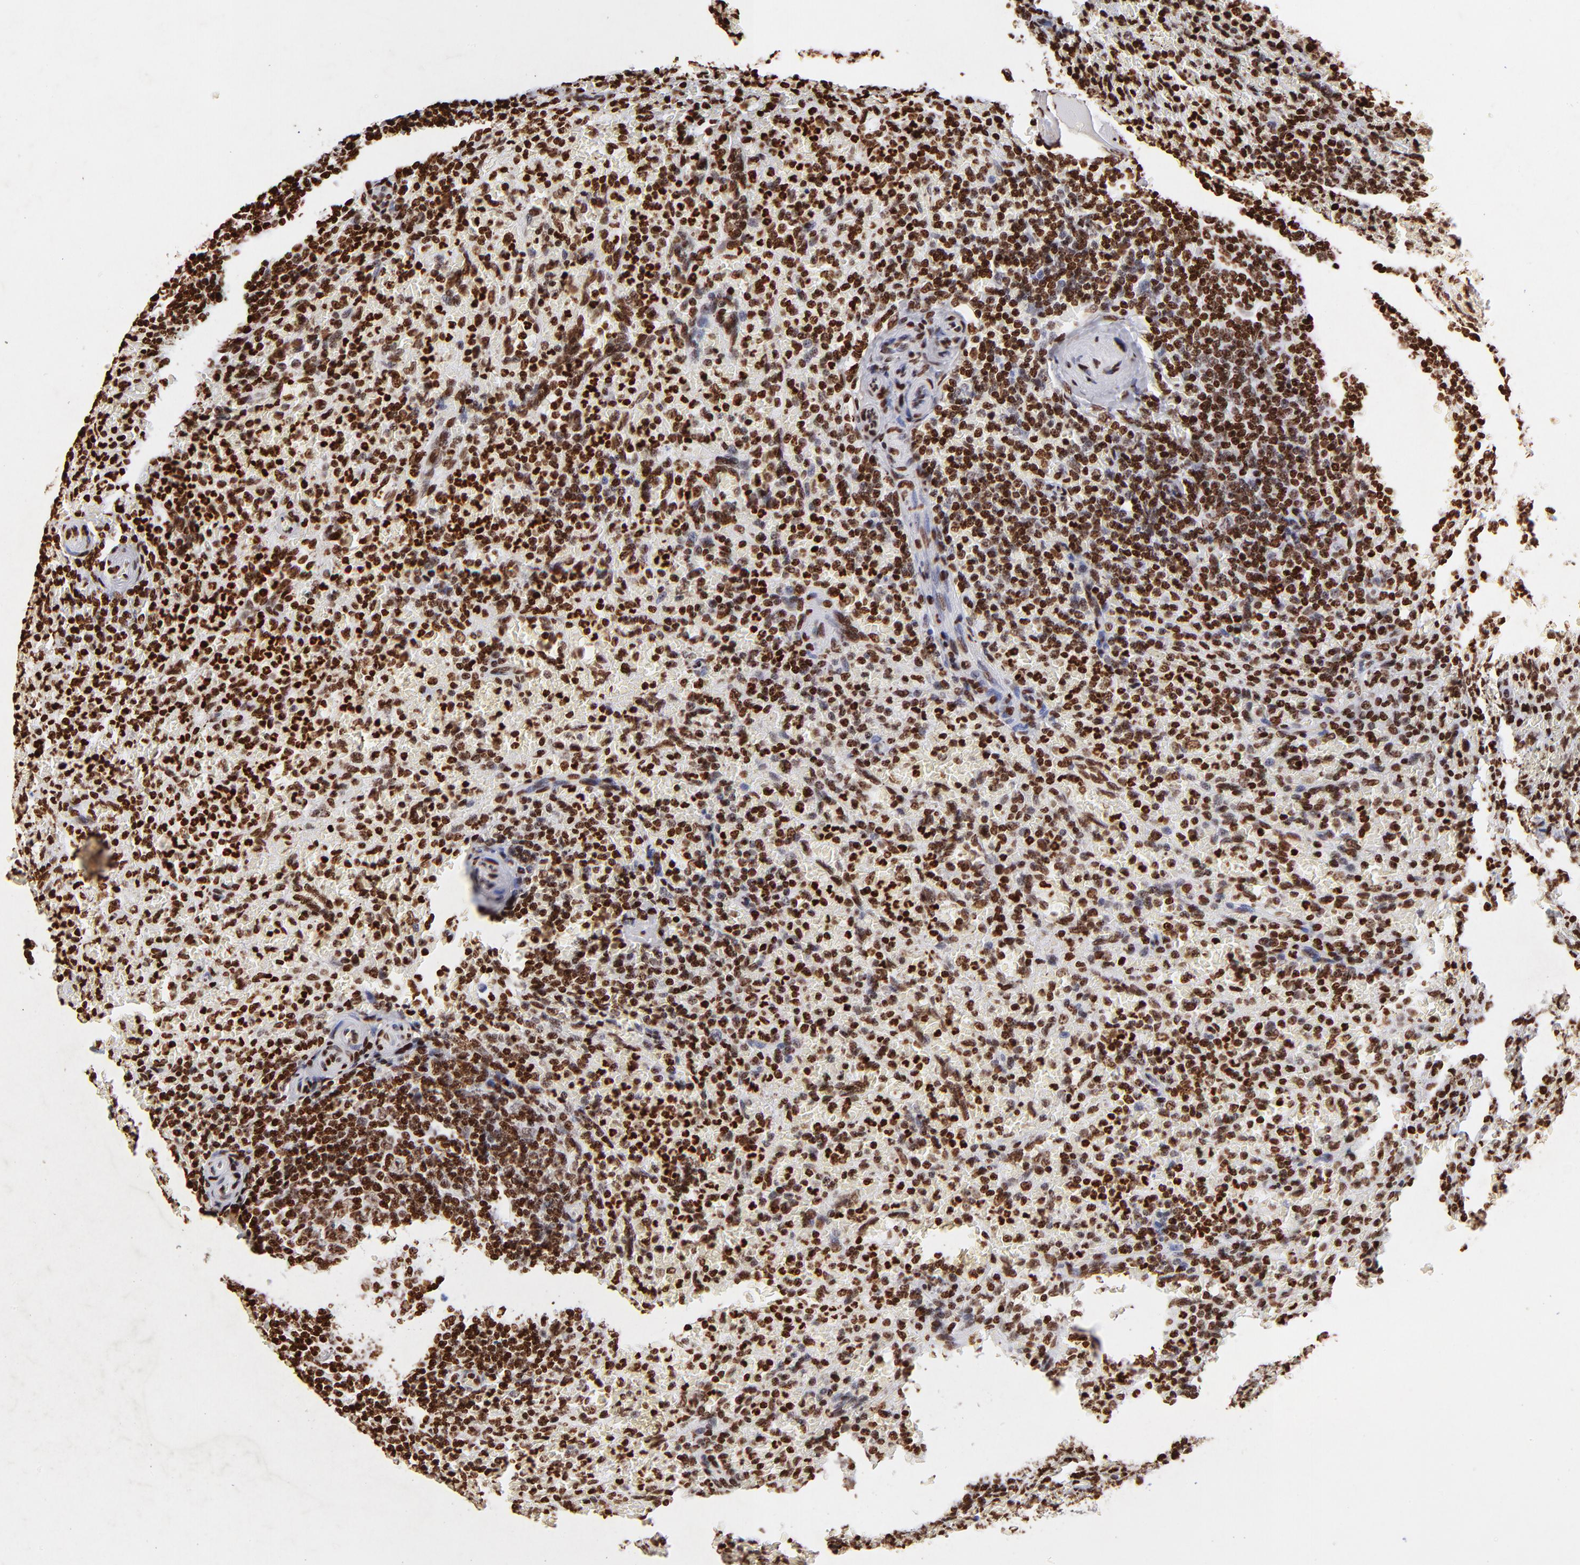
{"staining": {"intensity": "strong", "quantity": ">75%", "location": "nuclear"}, "tissue": "lymphoma", "cell_type": "Tumor cells", "image_type": "cancer", "snomed": [{"axis": "morphology", "description": "Malignant lymphoma, non-Hodgkin's type, Low grade"}, {"axis": "topography", "description": "Spleen"}], "caption": "Immunohistochemistry (IHC) of human low-grade malignant lymphoma, non-Hodgkin's type exhibits high levels of strong nuclear expression in about >75% of tumor cells.", "gene": "FBH1", "patient": {"sex": "female", "age": 64}}